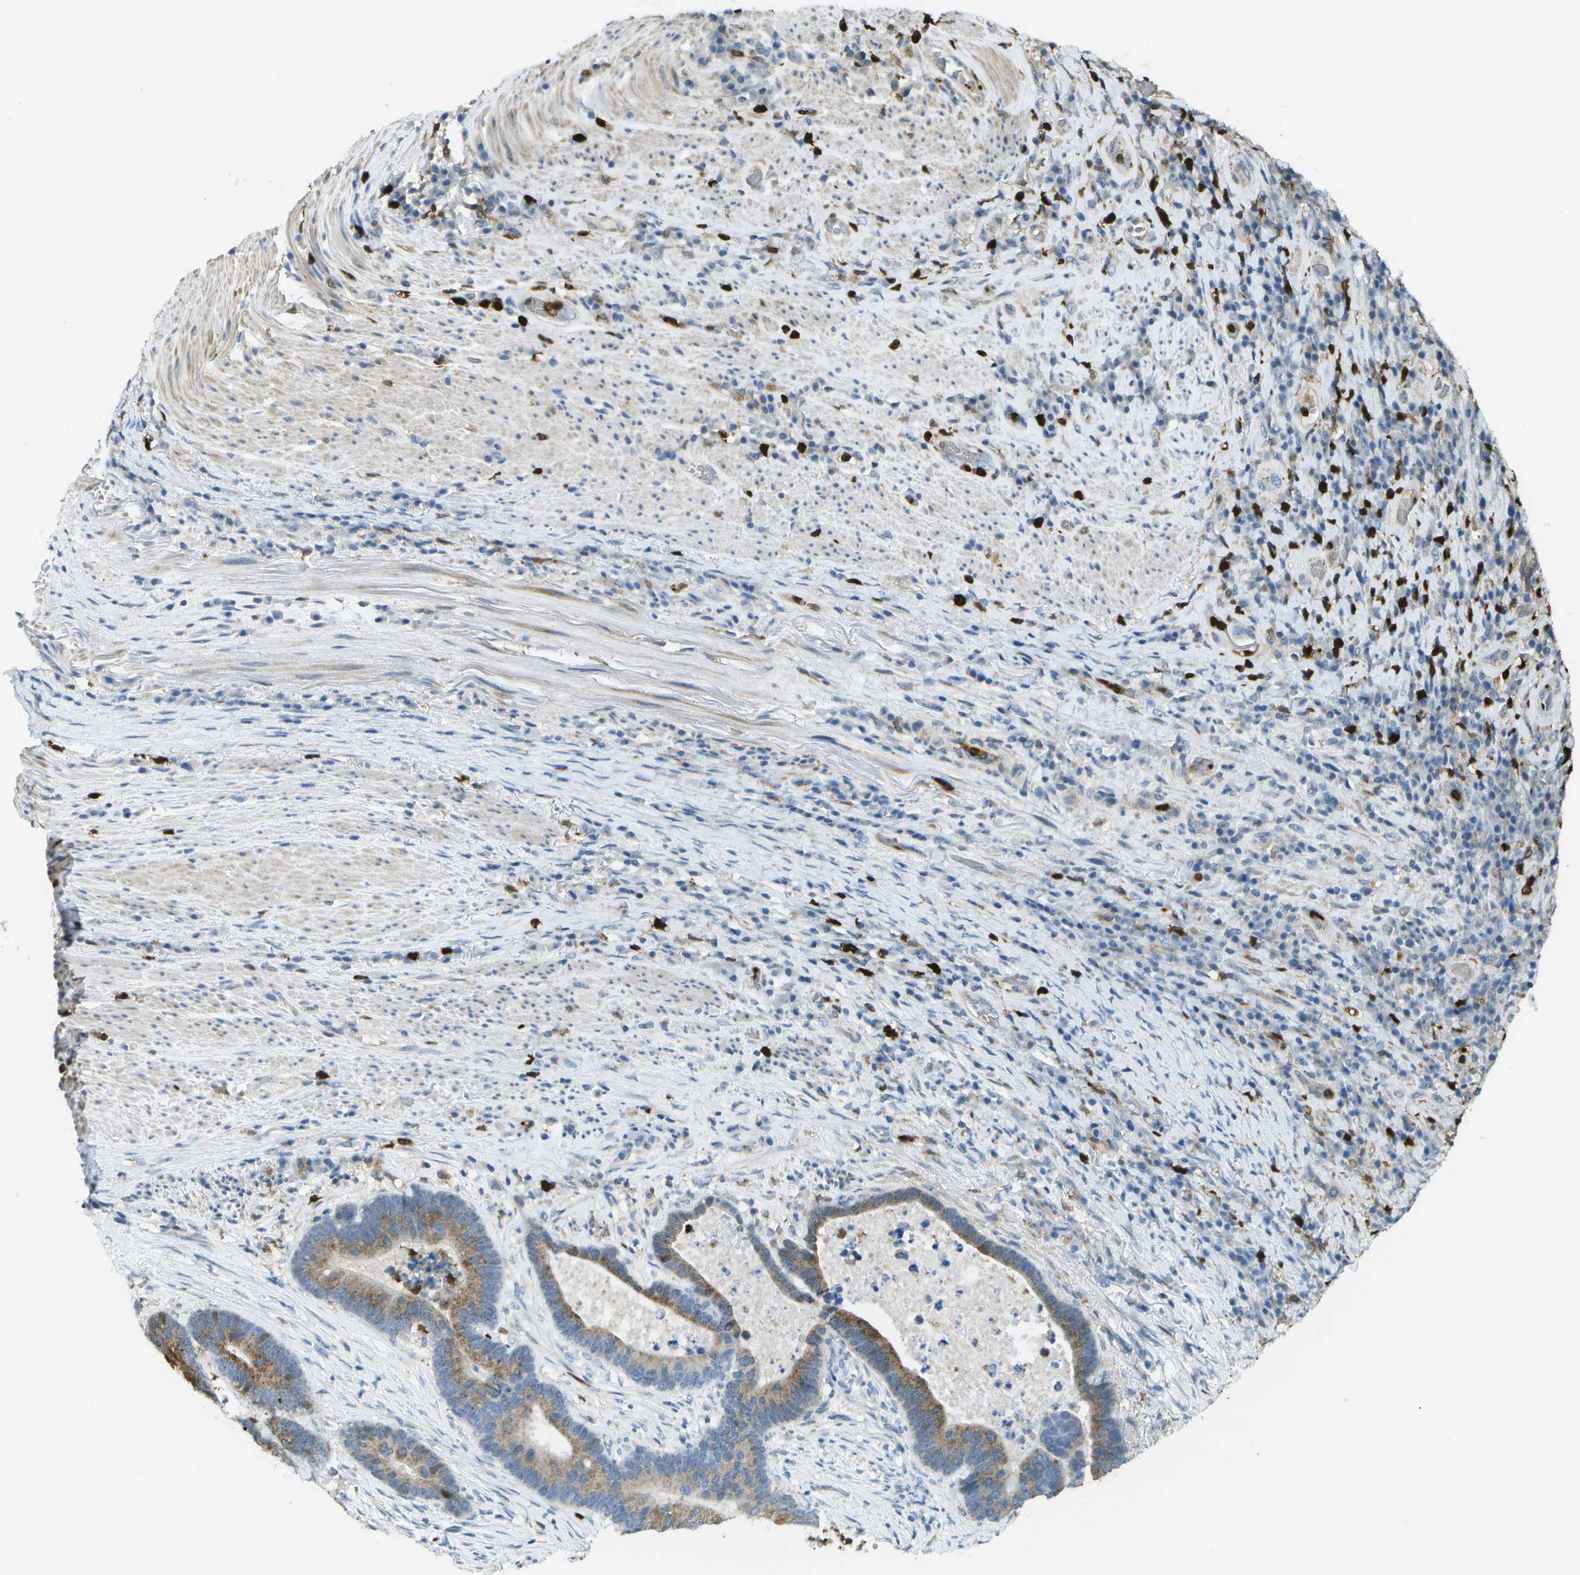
{"staining": {"intensity": "moderate", "quantity": "25%-75%", "location": "cytoplasmic/membranous"}, "tissue": "colorectal cancer", "cell_type": "Tumor cells", "image_type": "cancer", "snomed": [{"axis": "morphology", "description": "Adenocarcinoma, NOS"}, {"axis": "topography", "description": "Rectum"}], "caption": "Brown immunohistochemical staining in human colorectal adenocarcinoma reveals moderate cytoplasmic/membranous positivity in about 25%-75% of tumor cells. (IHC, brightfield microscopy, high magnification).", "gene": "CACHD1", "patient": {"sex": "male", "age": 51}}